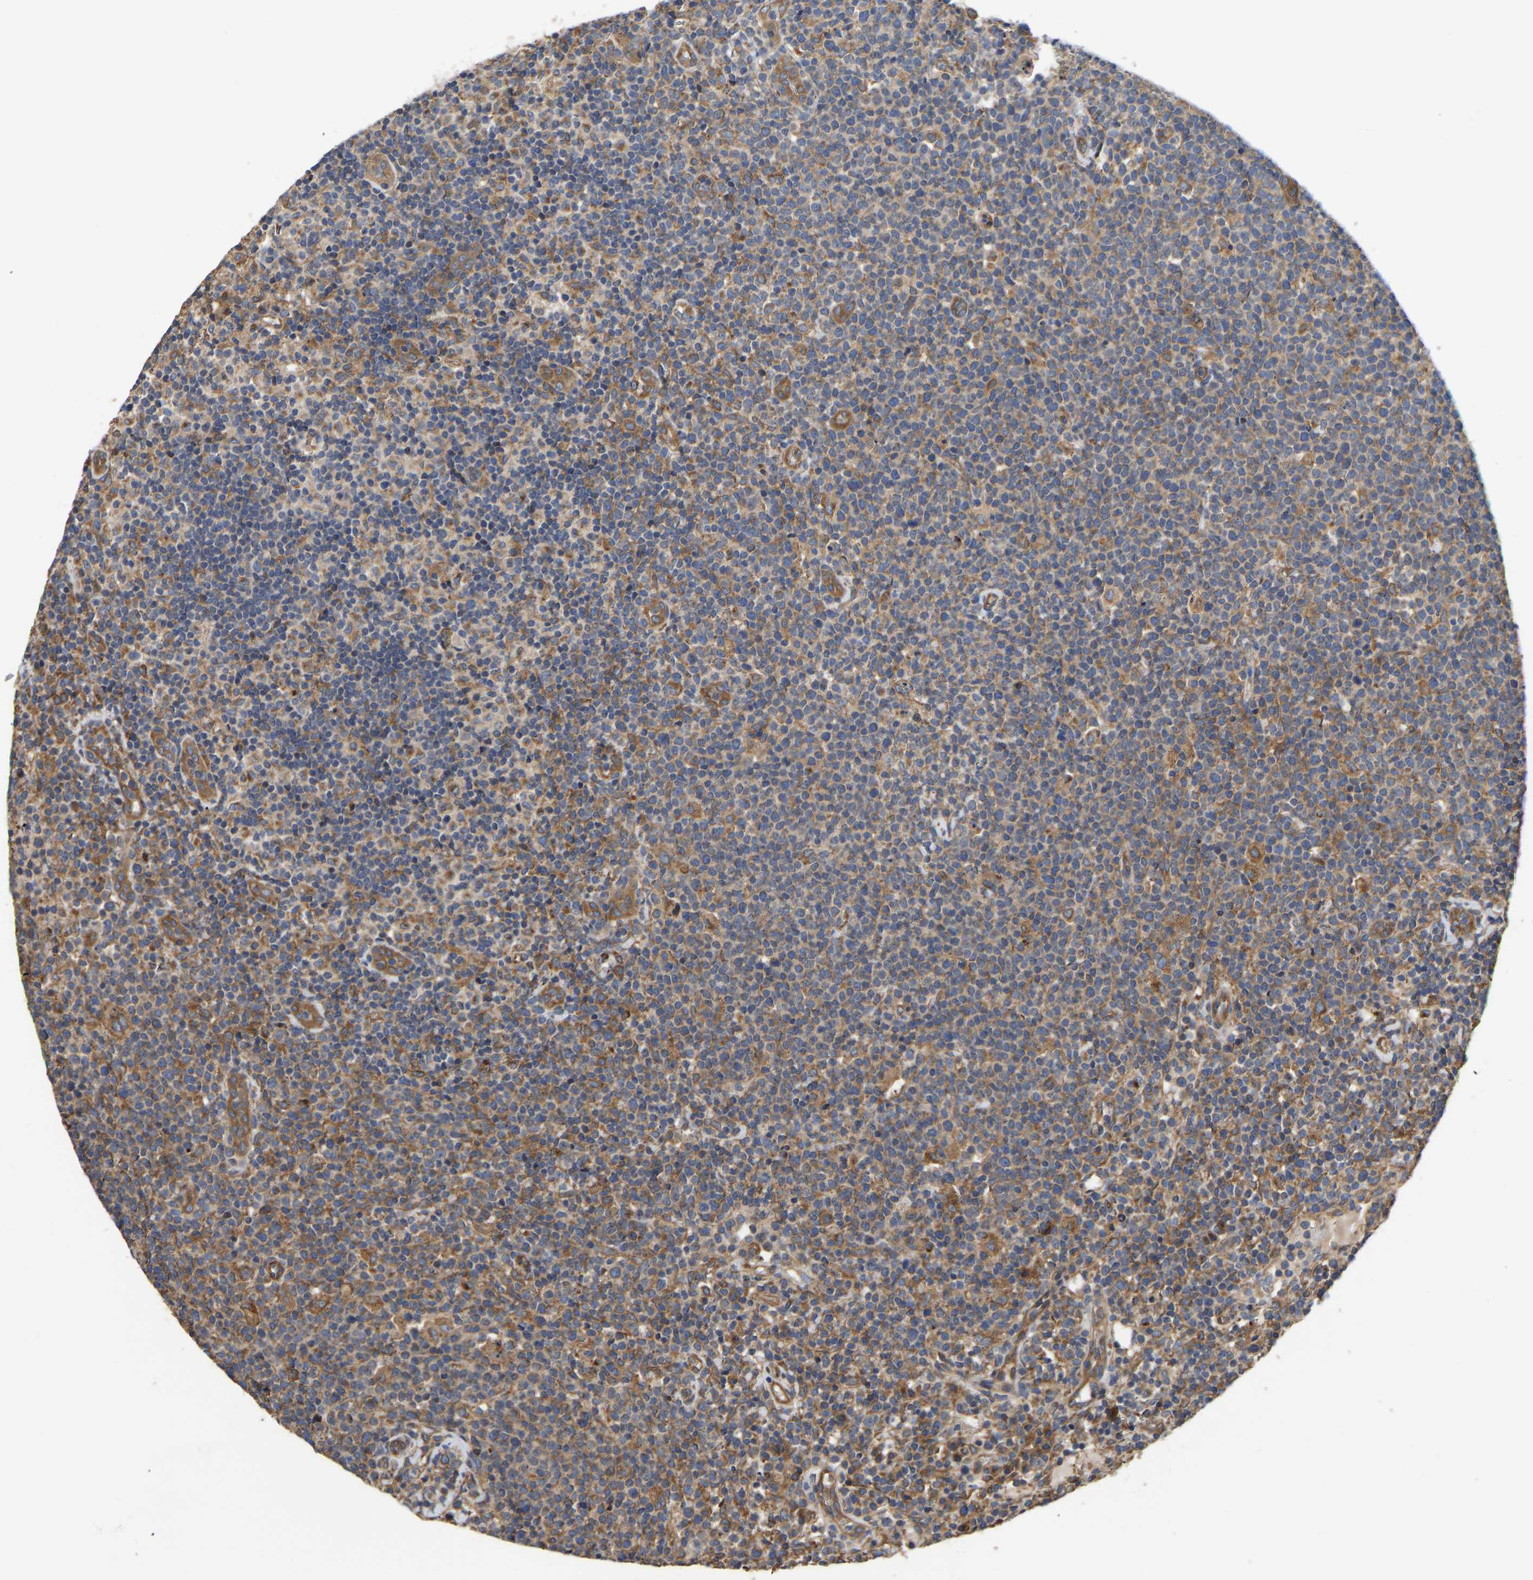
{"staining": {"intensity": "moderate", "quantity": ">75%", "location": "cytoplasmic/membranous"}, "tissue": "lymphoma", "cell_type": "Tumor cells", "image_type": "cancer", "snomed": [{"axis": "morphology", "description": "Malignant lymphoma, non-Hodgkin's type, High grade"}, {"axis": "topography", "description": "Lymph node"}], "caption": "Immunohistochemical staining of human lymphoma exhibits medium levels of moderate cytoplasmic/membranous protein positivity in about >75% of tumor cells. Immunohistochemistry stains the protein of interest in brown and the nuclei are stained blue.", "gene": "FLNB", "patient": {"sex": "male", "age": 61}}